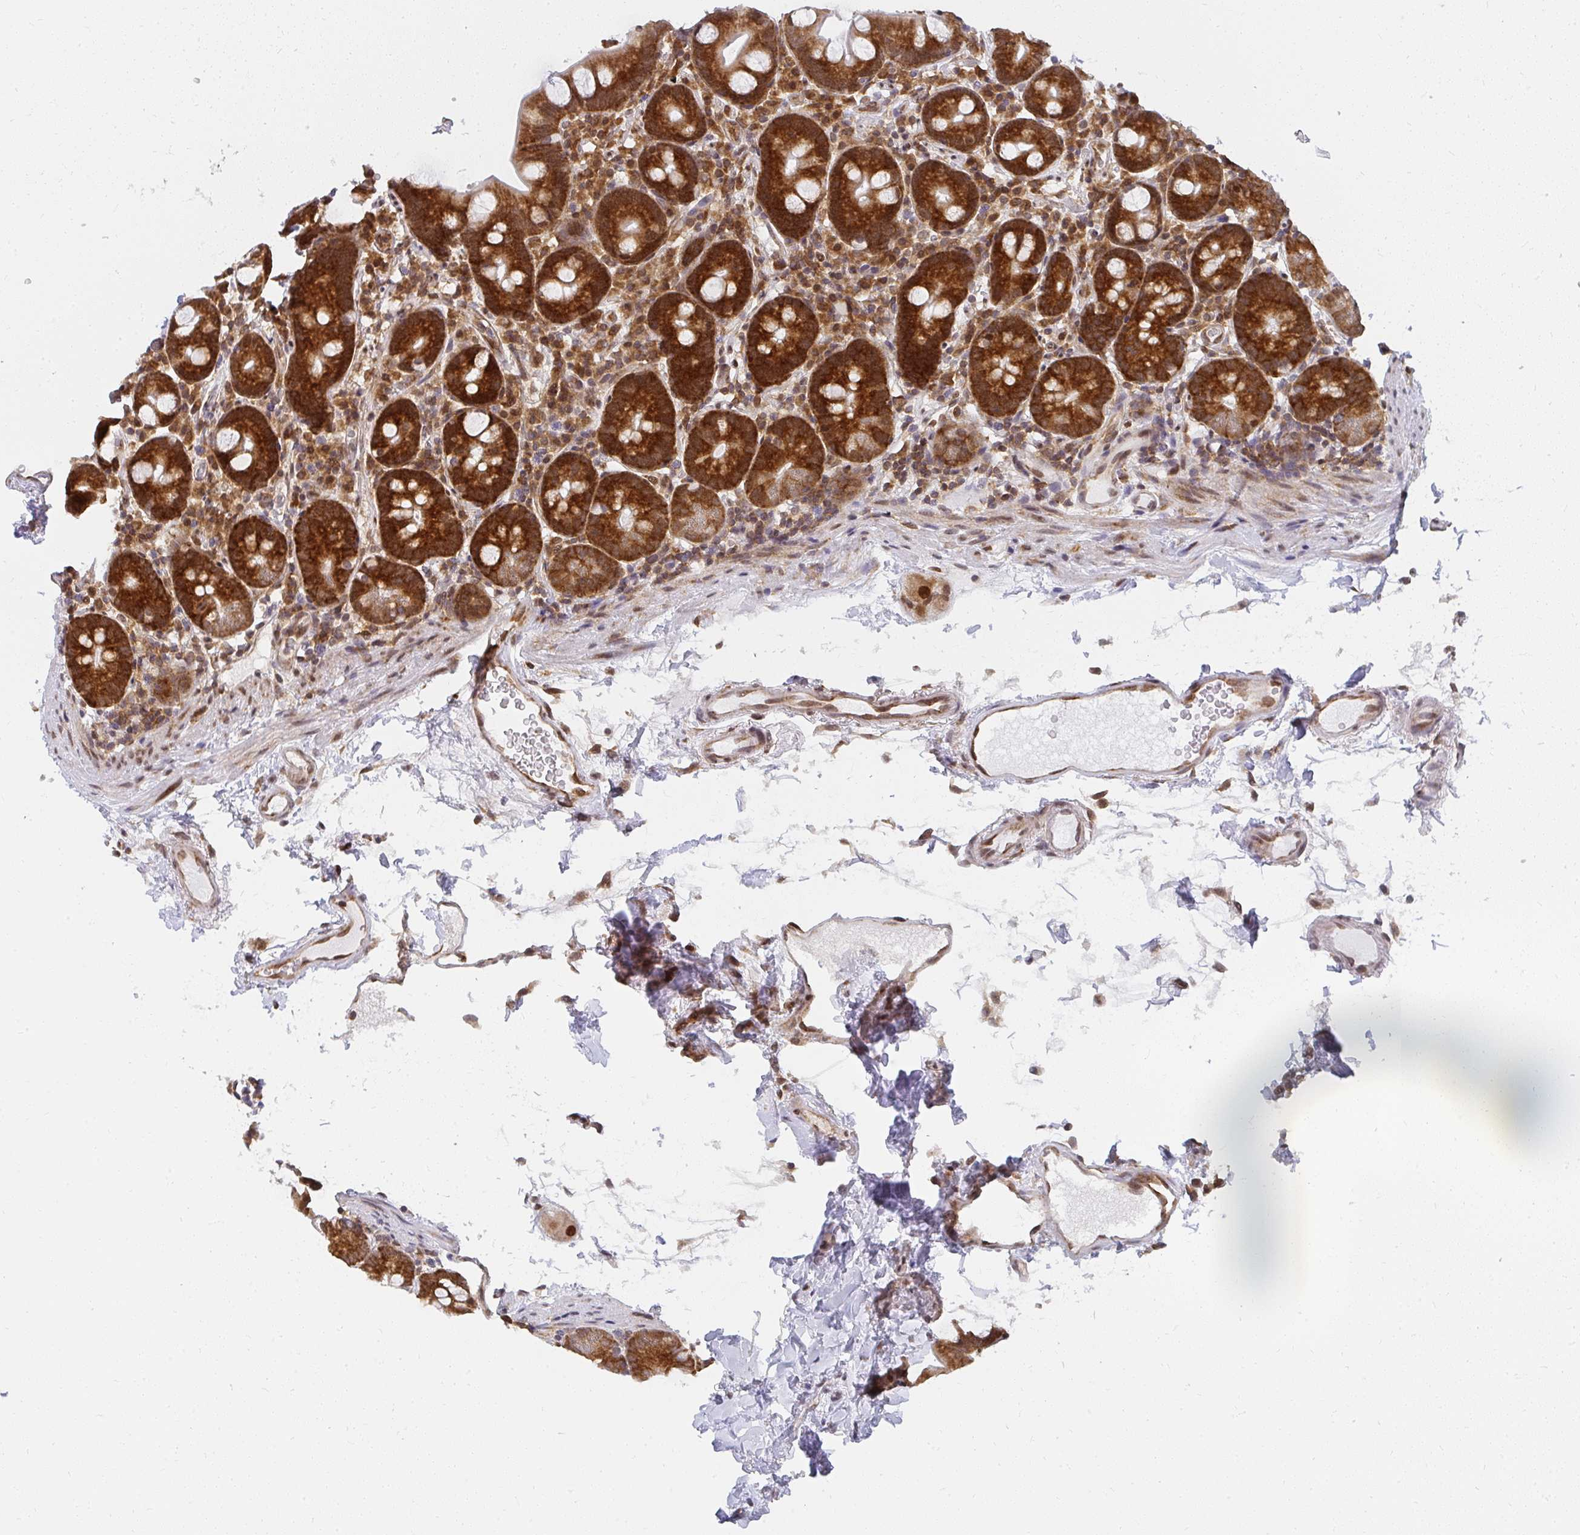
{"staining": {"intensity": "strong", "quantity": ">75%", "location": "cytoplasmic/membranous"}, "tissue": "small intestine", "cell_type": "Glandular cells", "image_type": "normal", "snomed": [{"axis": "morphology", "description": "Normal tissue, NOS"}, {"axis": "topography", "description": "Small intestine"}], "caption": "Approximately >75% of glandular cells in benign human small intestine show strong cytoplasmic/membranous protein staining as visualized by brown immunohistochemical staining.", "gene": "SYNCRIP", "patient": {"sex": "female", "age": 68}}